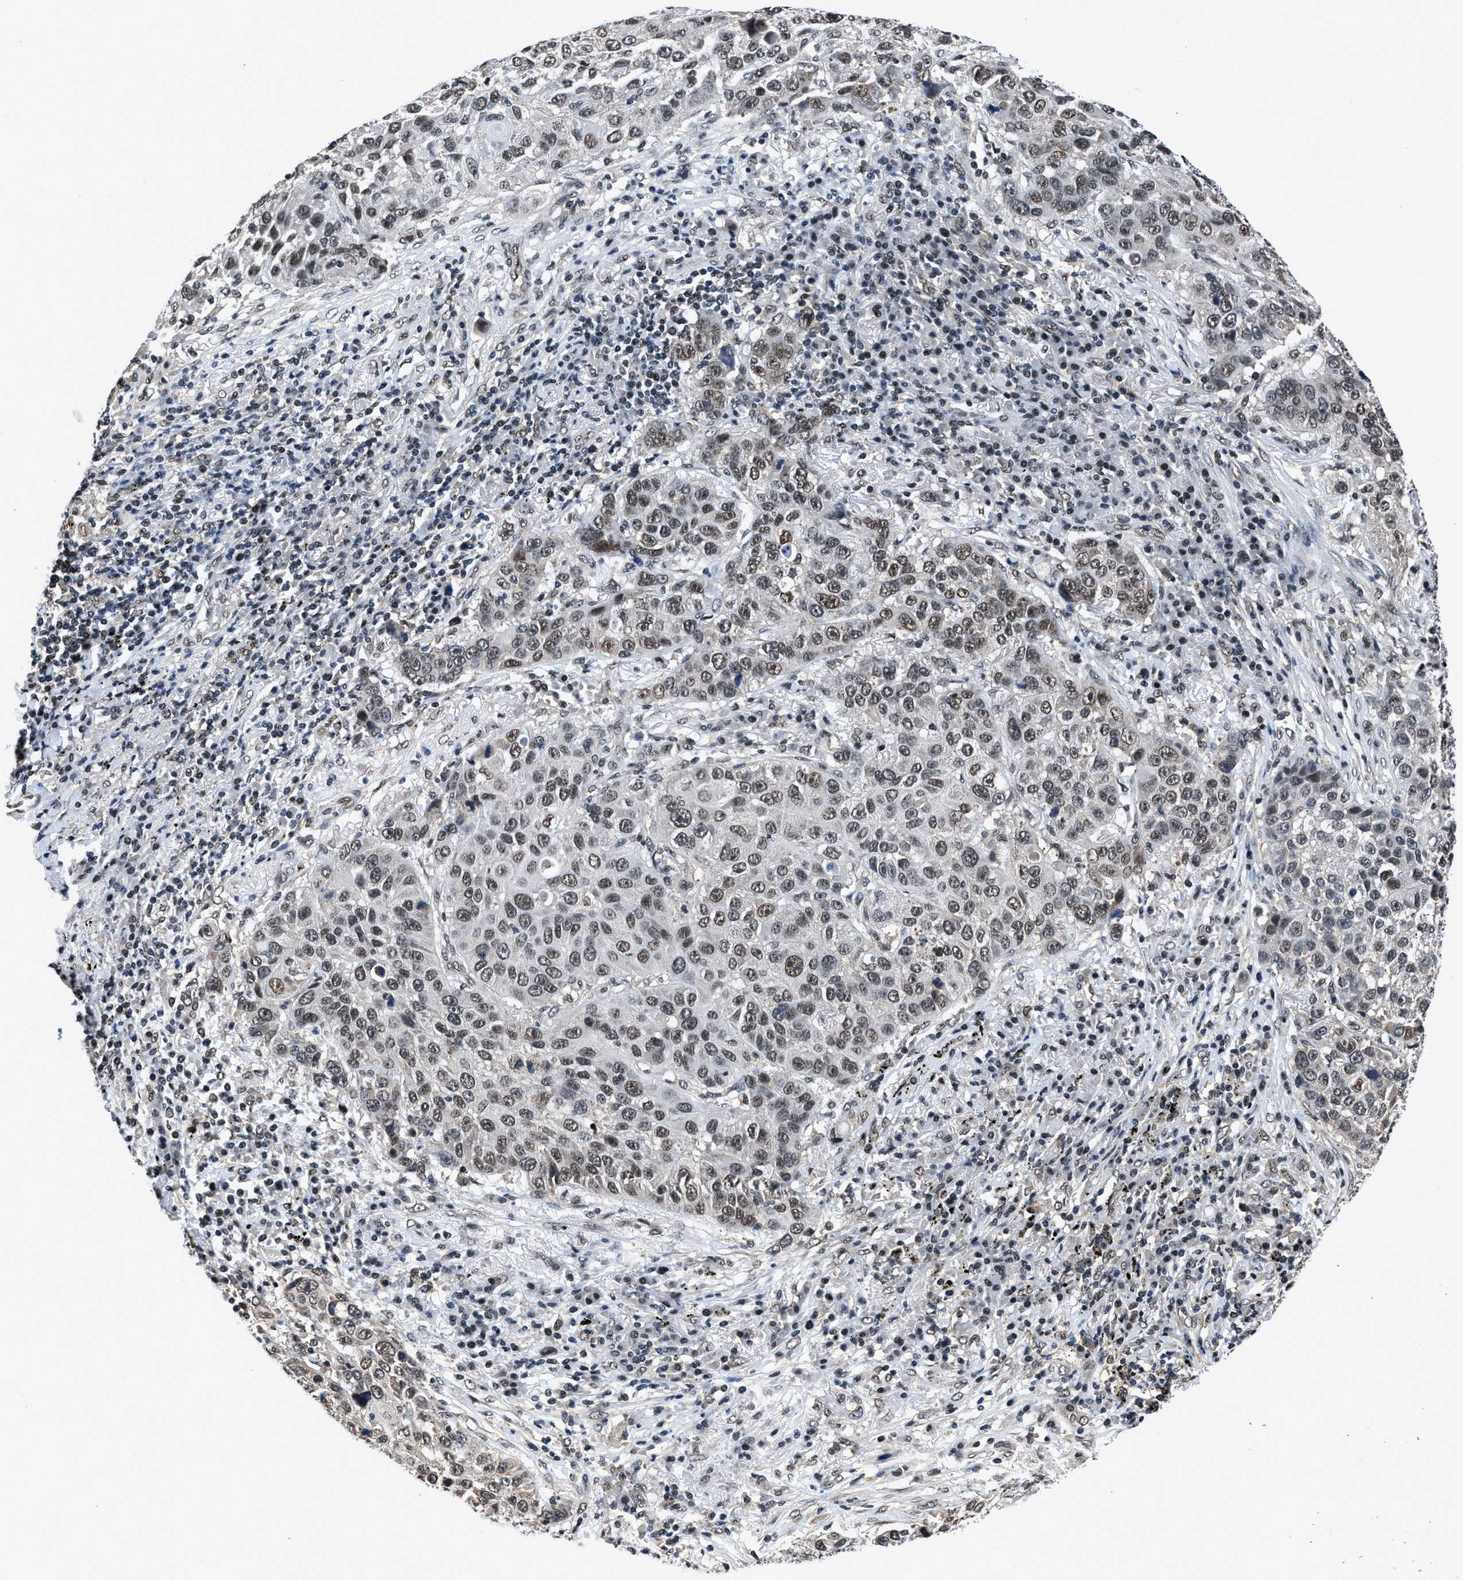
{"staining": {"intensity": "moderate", "quantity": ">75%", "location": "nuclear"}, "tissue": "lung cancer", "cell_type": "Tumor cells", "image_type": "cancer", "snomed": [{"axis": "morphology", "description": "Squamous cell carcinoma, NOS"}, {"axis": "topography", "description": "Lung"}], "caption": "Immunohistochemistry (IHC) (DAB (3,3'-diaminobenzidine)) staining of squamous cell carcinoma (lung) displays moderate nuclear protein positivity in approximately >75% of tumor cells.", "gene": "HNRNPH2", "patient": {"sex": "male", "age": 57}}